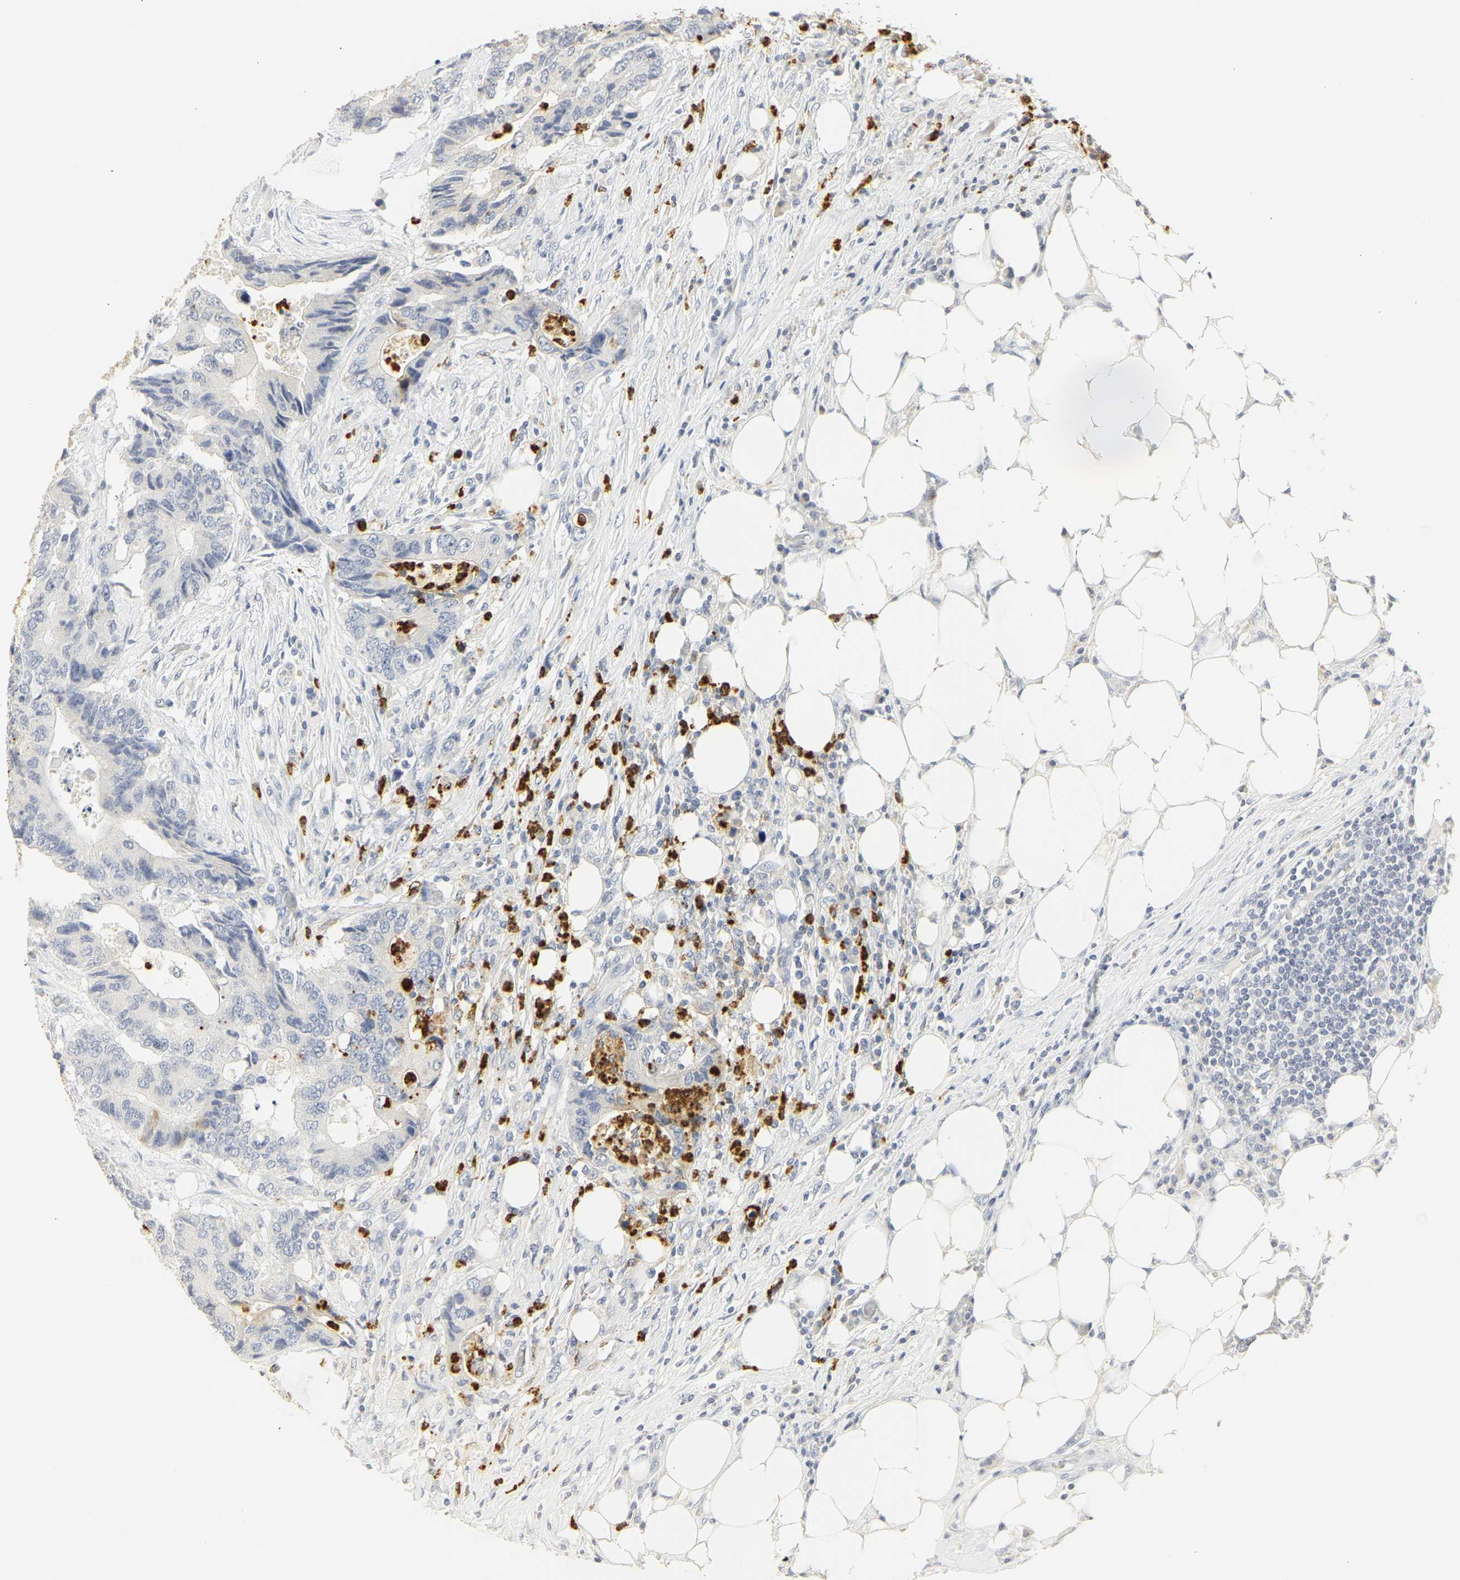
{"staining": {"intensity": "negative", "quantity": "none", "location": "none"}, "tissue": "colorectal cancer", "cell_type": "Tumor cells", "image_type": "cancer", "snomed": [{"axis": "morphology", "description": "Adenocarcinoma, NOS"}, {"axis": "topography", "description": "Colon"}], "caption": "Tumor cells show no significant expression in colorectal cancer (adenocarcinoma). (Stains: DAB immunohistochemistry (IHC) with hematoxylin counter stain, Microscopy: brightfield microscopy at high magnification).", "gene": "MPO", "patient": {"sex": "male", "age": 71}}